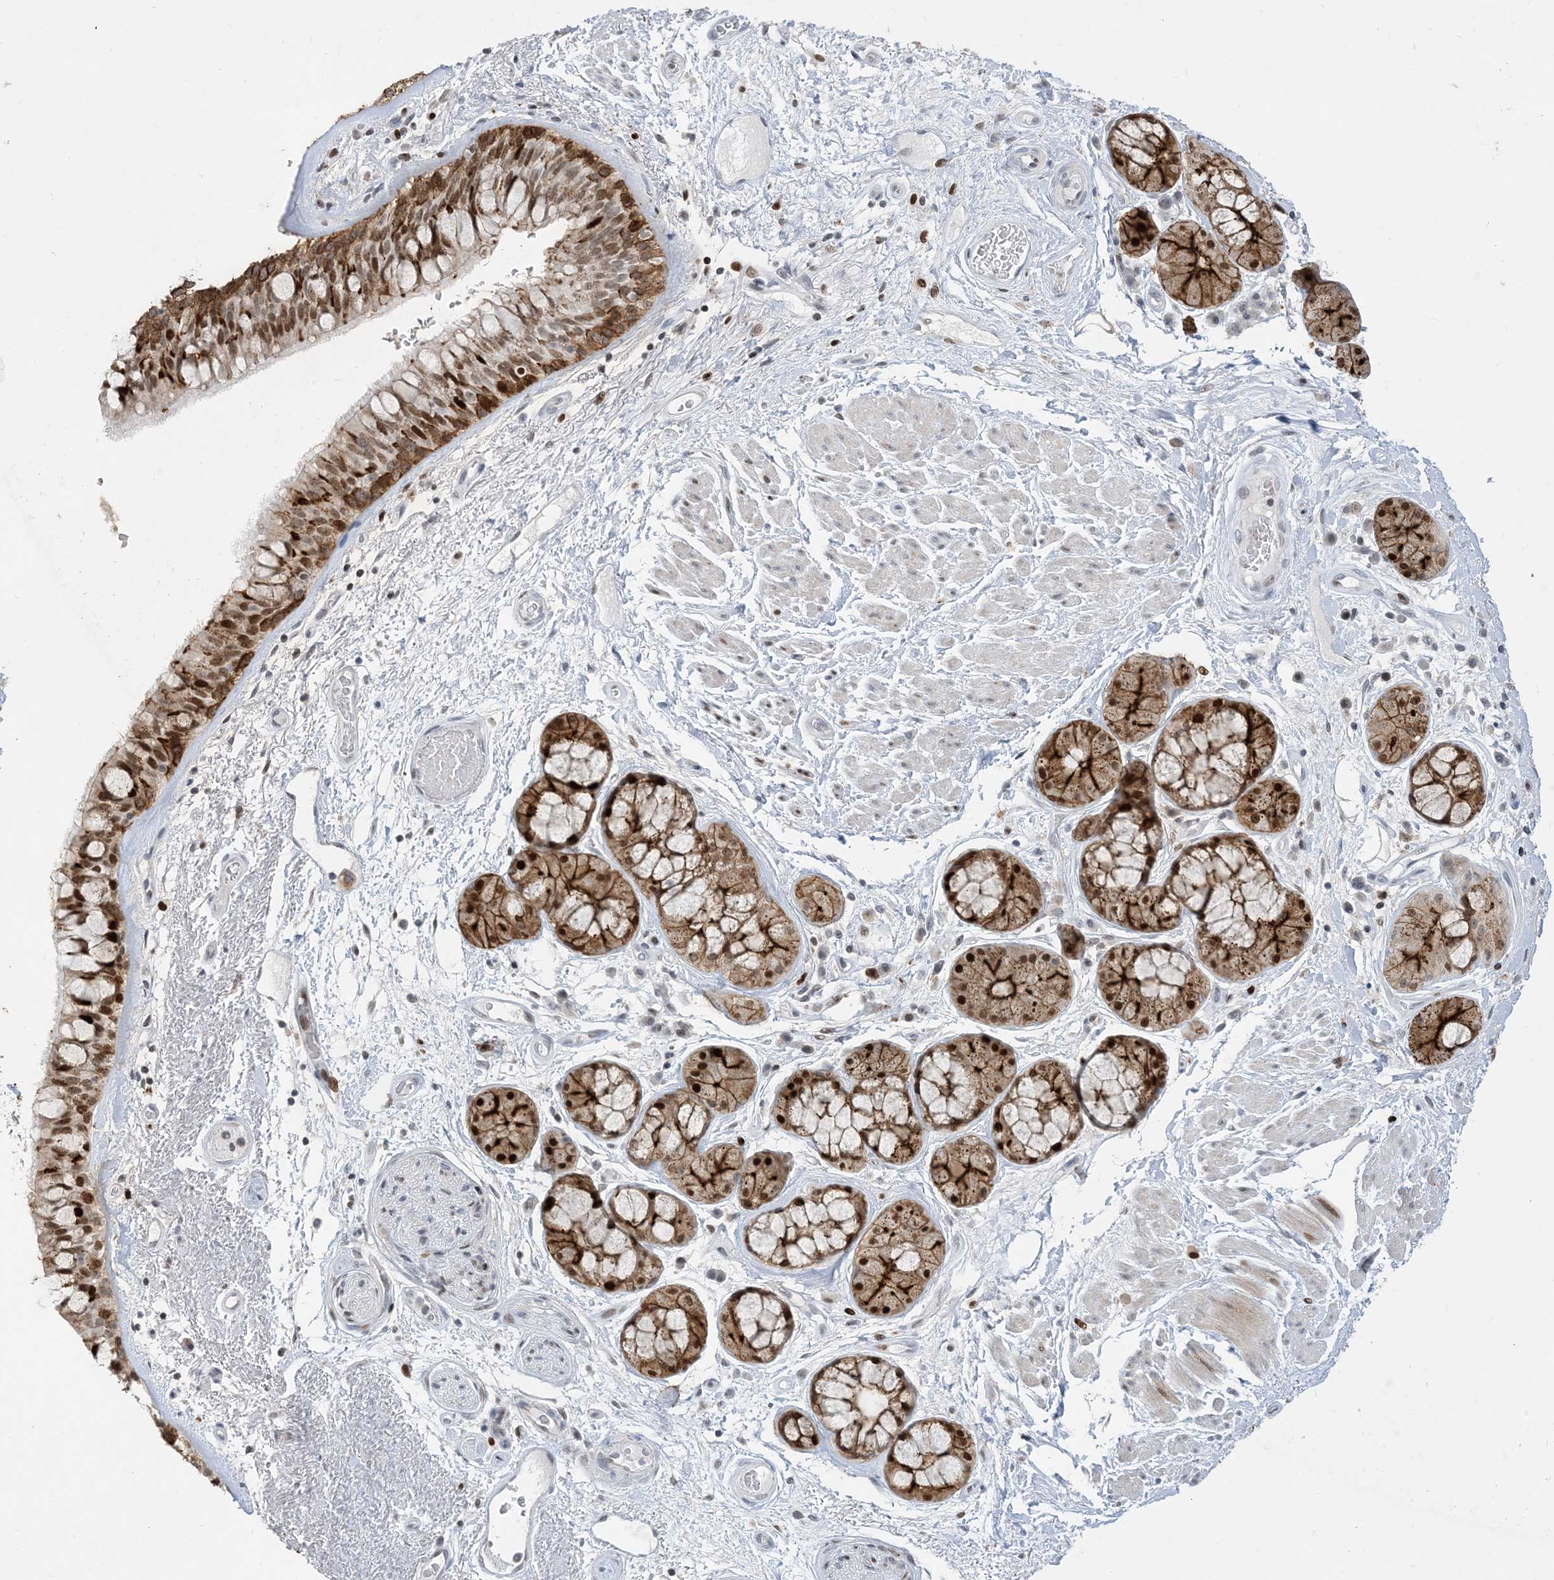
{"staining": {"intensity": "strong", "quantity": ">75%", "location": "cytoplasmic/membranous,nuclear"}, "tissue": "bronchus", "cell_type": "Respiratory epithelial cells", "image_type": "normal", "snomed": [{"axis": "morphology", "description": "Normal tissue, NOS"}, {"axis": "morphology", "description": "Squamous cell carcinoma, NOS"}, {"axis": "topography", "description": "Lymph node"}, {"axis": "topography", "description": "Bronchus"}, {"axis": "topography", "description": "Lung"}], "caption": "Unremarkable bronchus shows strong cytoplasmic/membranous,nuclear staining in approximately >75% of respiratory epithelial cells, visualized by immunohistochemistry. (Brightfield microscopy of DAB IHC at high magnification).", "gene": "SLC25A53", "patient": {"sex": "male", "age": 66}}